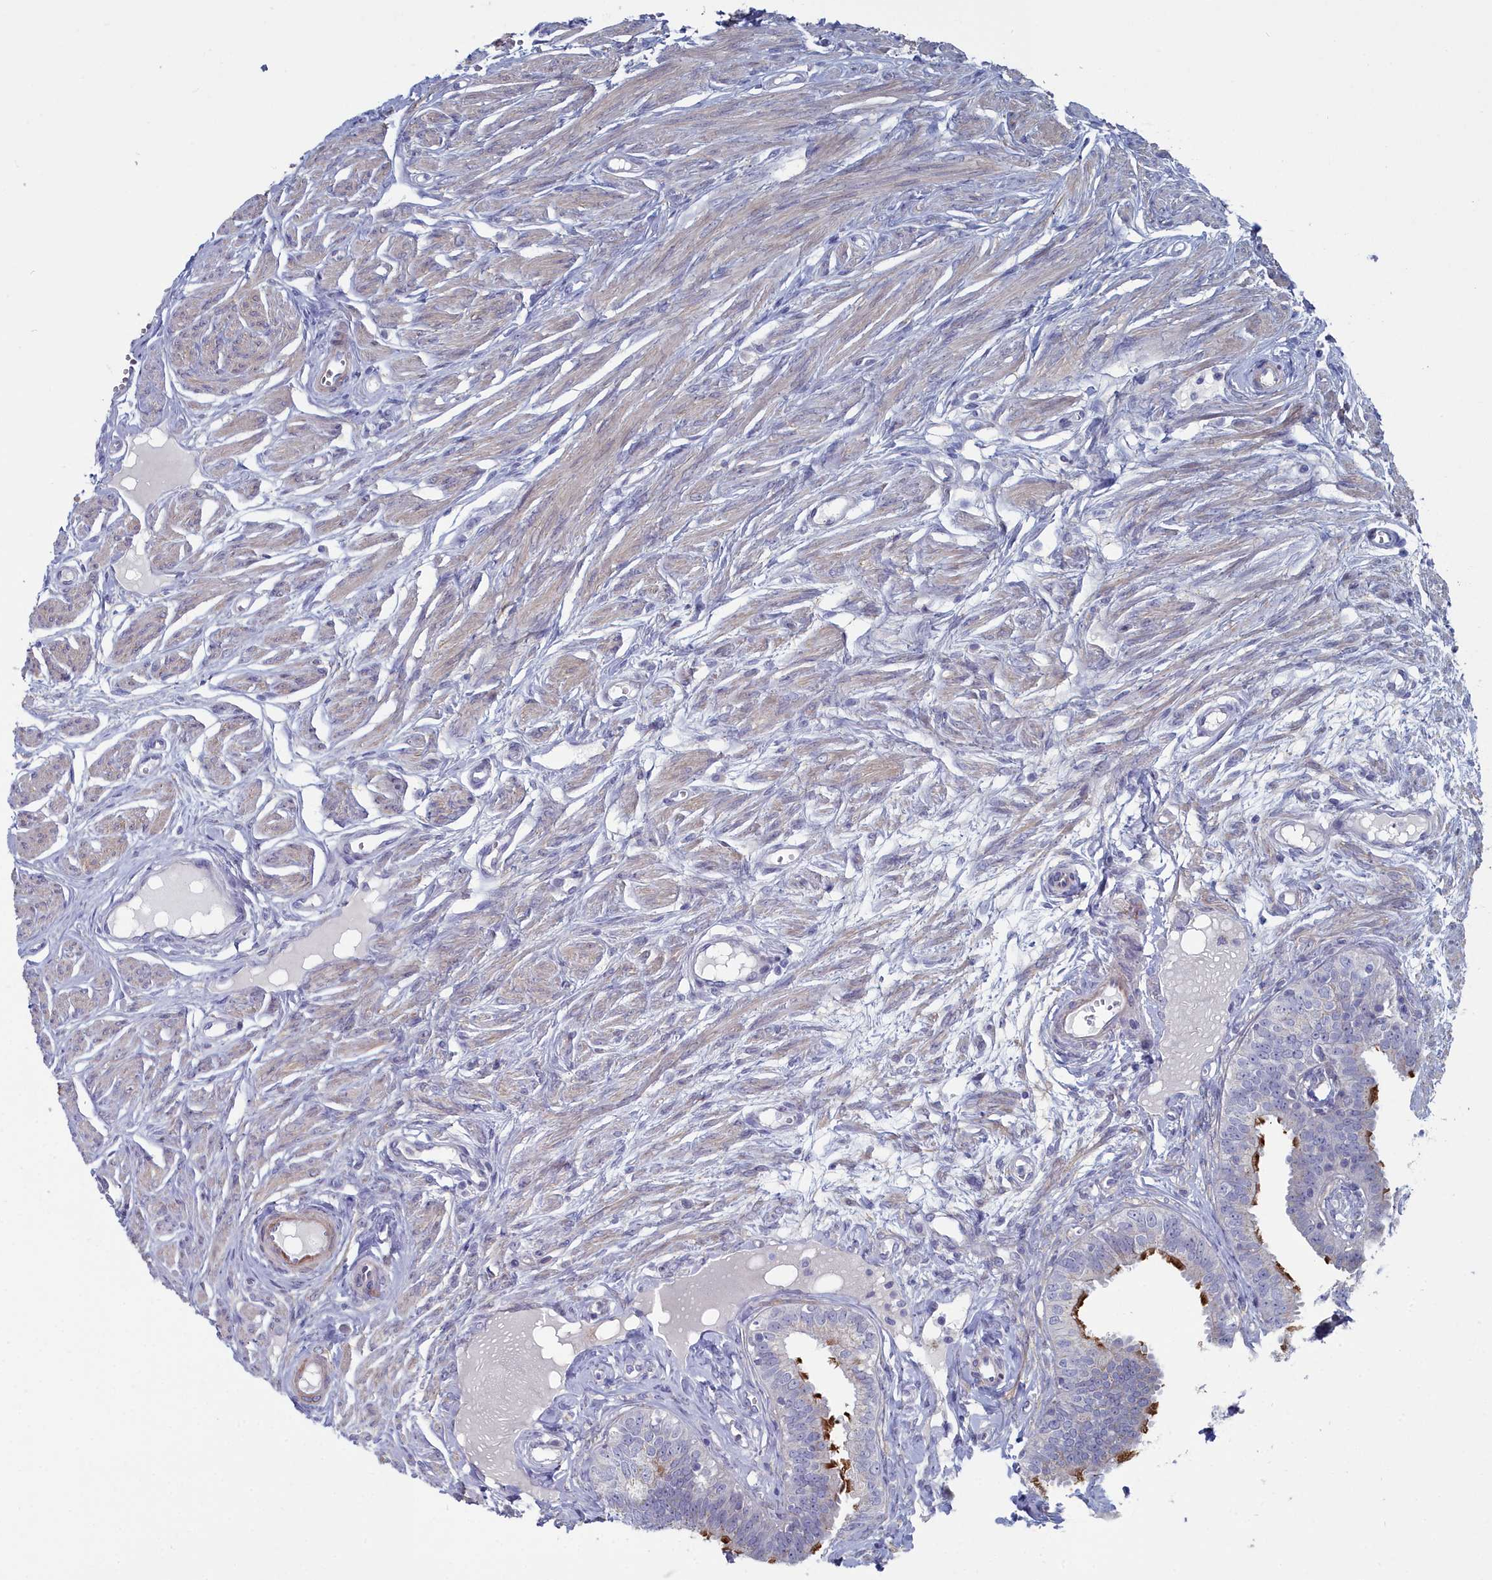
{"staining": {"intensity": "strong", "quantity": "<25%", "location": "cytoplasmic/membranous"}, "tissue": "fallopian tube", "cell_type": "Glandular cells", "image_type": "normal", "snomed": [{"axis": "morphology", "description": "Normal tissue, NOS"}, {"axis": "morphology", "description": "Carcinoma, NOS"}, {"axis": "topography", "description": "Fallopian tube"}, {"axis": "topography", "description": "Ovary"}], "caption": "Protein staining exhibits strong cytoplasmic/membranous expression in approximately <25% of glandular cells in normal fallopian tube.", "gene": "SHISAL2A", "patient": {"sex": "female", "age": 59}}